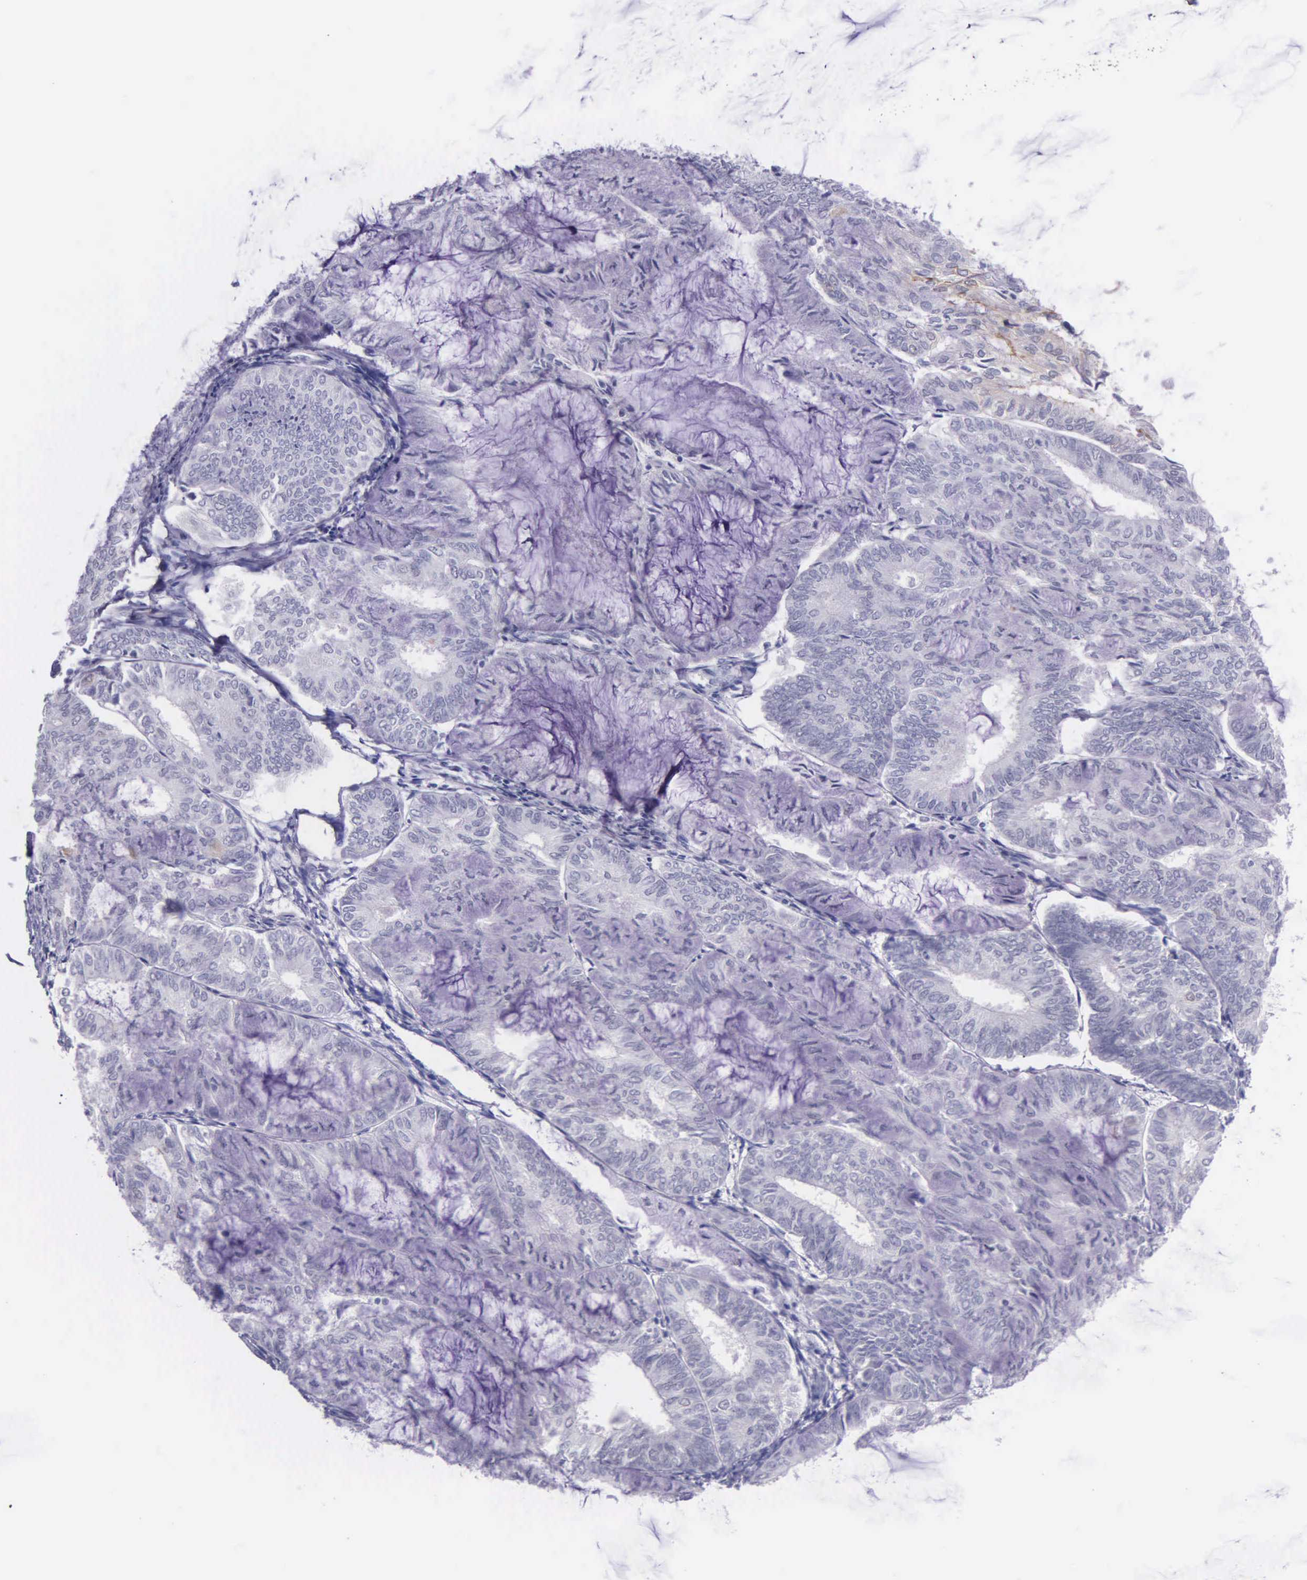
{"staining": {"intensity": "negative", "quantity": "none", "location": "none"}, "tissue": "endometrial cancer", "cell_type": "Tumor cells", "image_type": "cancer", "snomed": [{"axis": "morphology", "description": "Adenocarcinoma, NOS"}, {"axis": "topography", "description": "Endometrium"}], "caption": "Immunohistochemistry (IHC) micrograph of neoplastic tissue: endometrial cancer stained with DAB (3,3'-diaminobenzidine) shows no significant protein staining in tumor cells. (Immunohistochemistry (IHC), brightfield microscopy, high magnification).", "gene": "AHNAK2", "patient": {"sex": "female", "age": 59}}